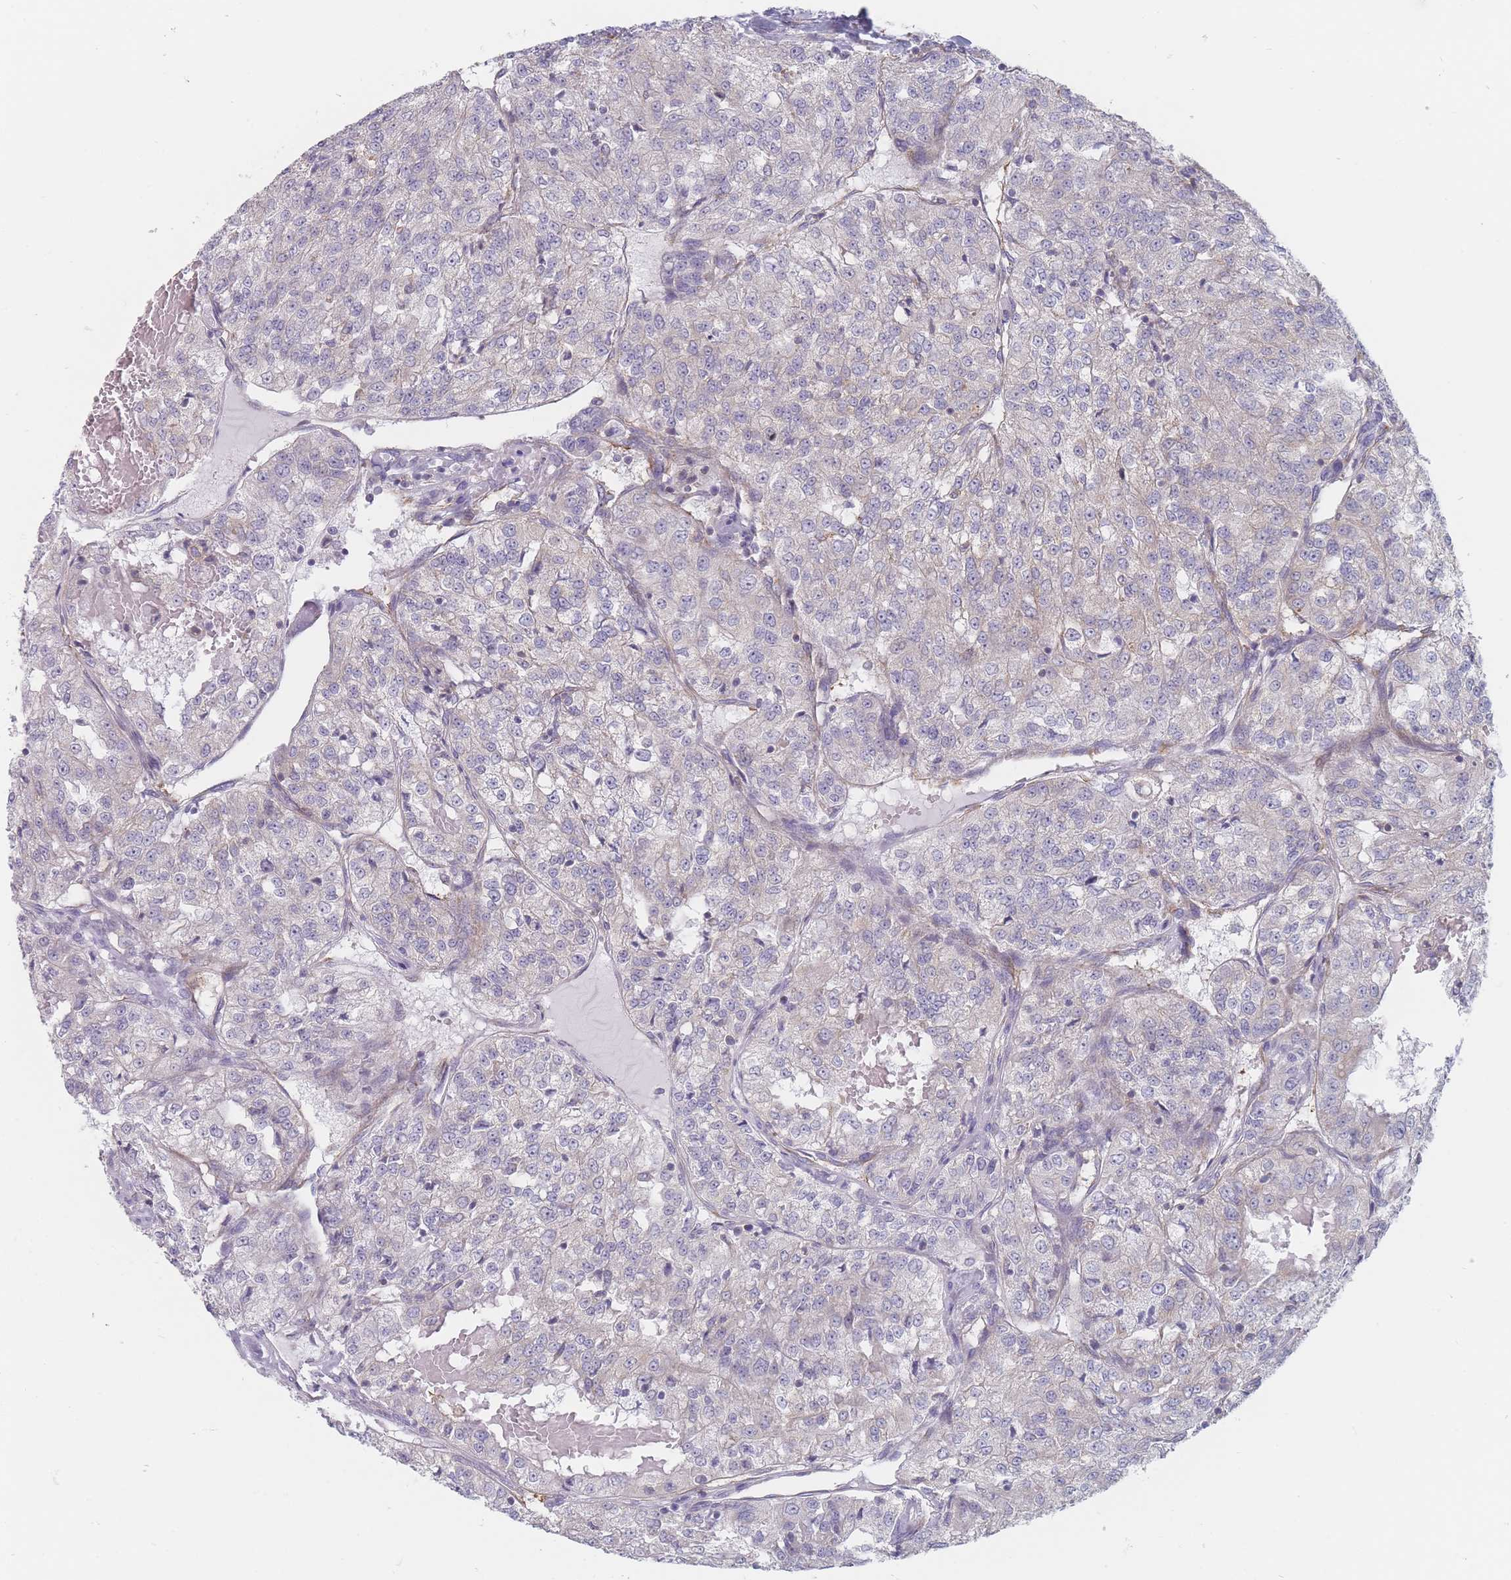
{"staining": {"intensity": "weak", "quantity": "<25%", "location": "cytoplasmic/membranous"}, "tissue": "renal cancer", "cell_type": "Tumor cells", "image_type": "cancer", "snomed": [{"axis": "morphology", "description": "Adenocarcinoma, NOS"}, {"axis": "topography", "description": "Kidney"}], "caption": "Renal adenocarcinoma was stained to show a protein in brown. There is no significant expression in tumor cells. (DAB (3,3'-diaminobenzidine) immunohistochemistry (IHC) visualized using brightfield microscopy, high magnification).", "gene": "MAP1S", "patient": {"sex": "female", "age": 63}}